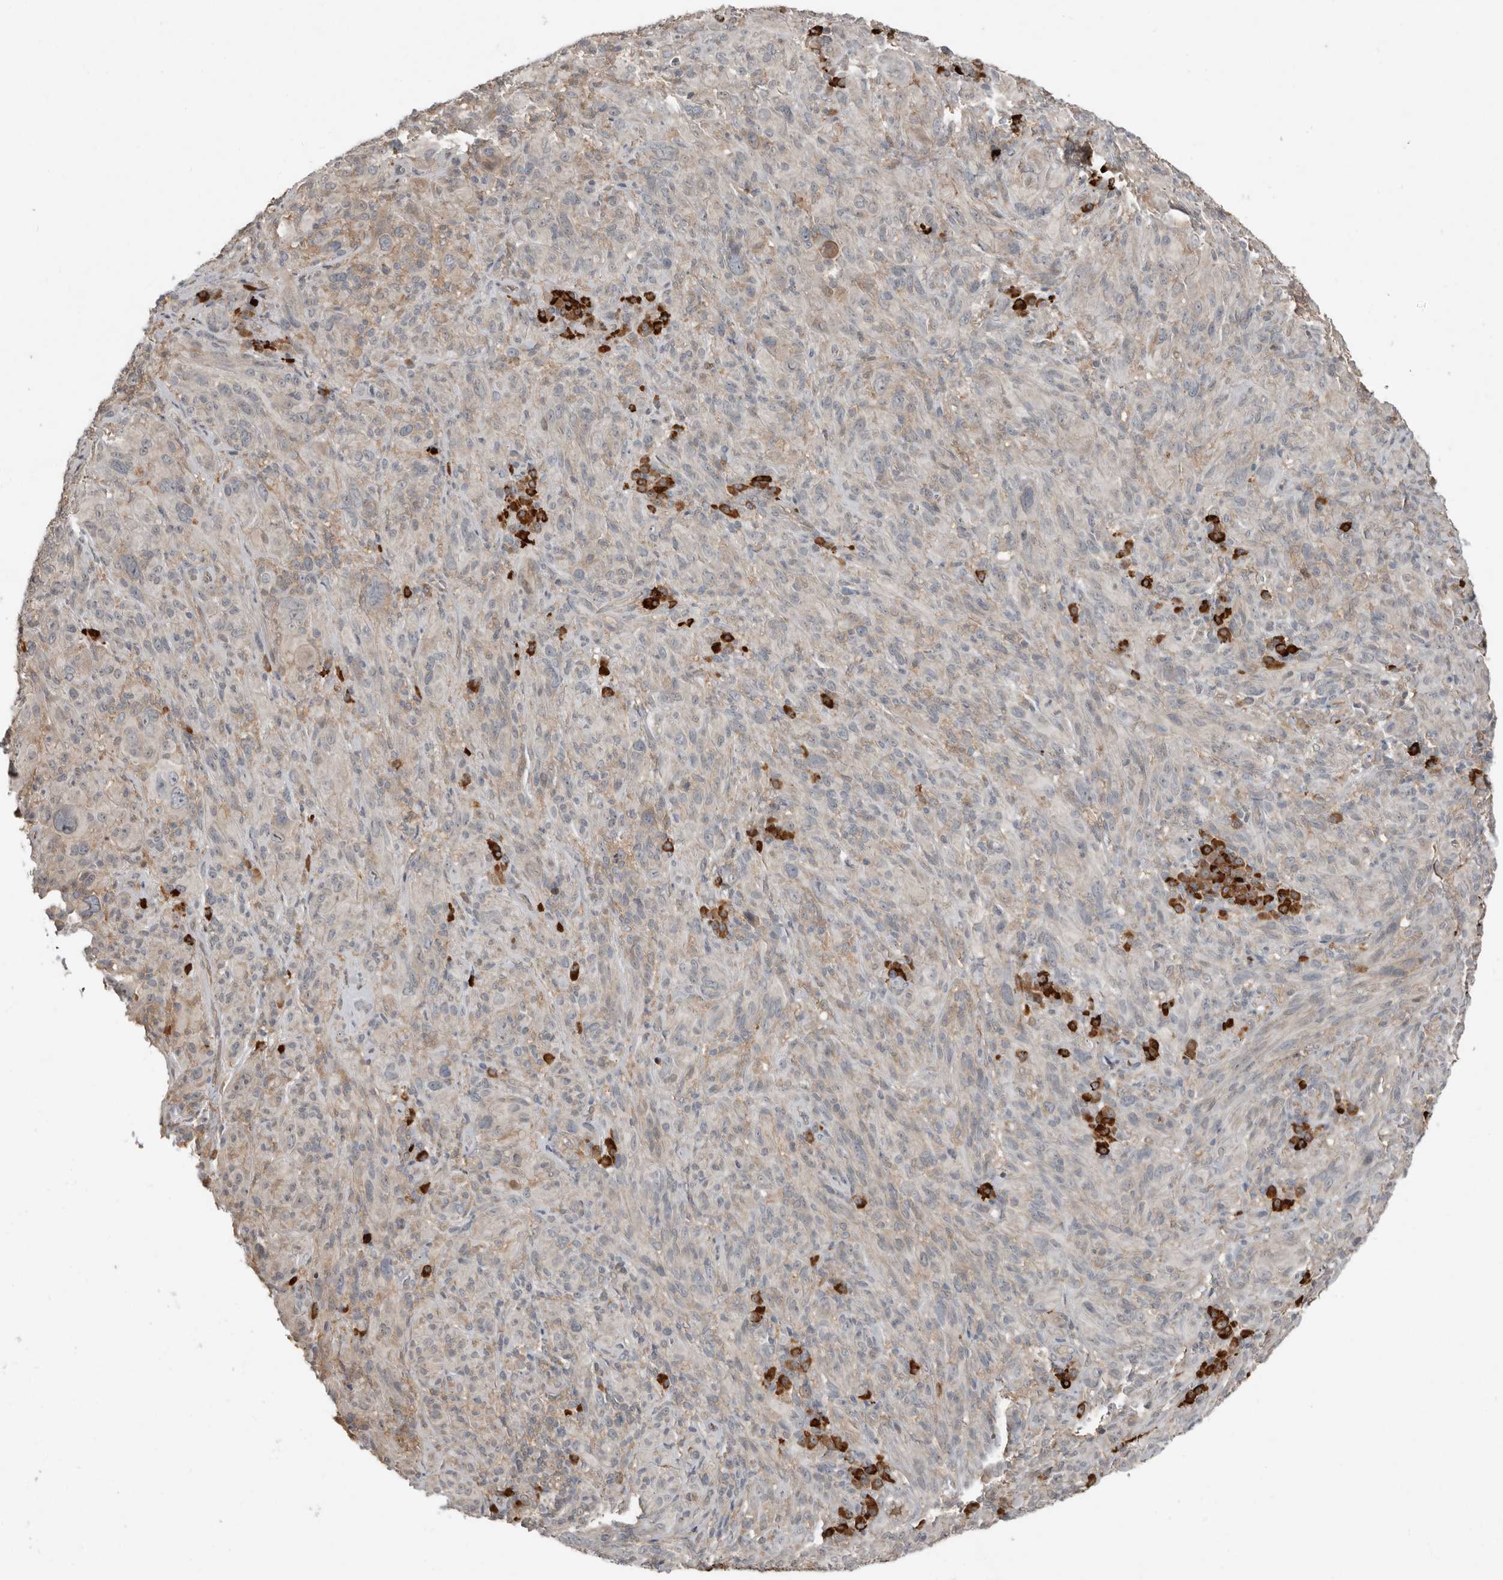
{"staining": {"intensity": "negative", "quantity": "none", "location": "none"}, "tissue": "melanoma", "cell_type": "Tumor cells", "image_type": "cancer", "snomed": [{"axis": "morphology", "description": "Malignant melanoma, NOS"}, {"axis": "topography", "description": "Skin of head"}], "caption": "Tumor cells are negative for protein expression in human melanoma.", "gene": "TEAD3", "patient": {"sex": "male", "age": 96}}